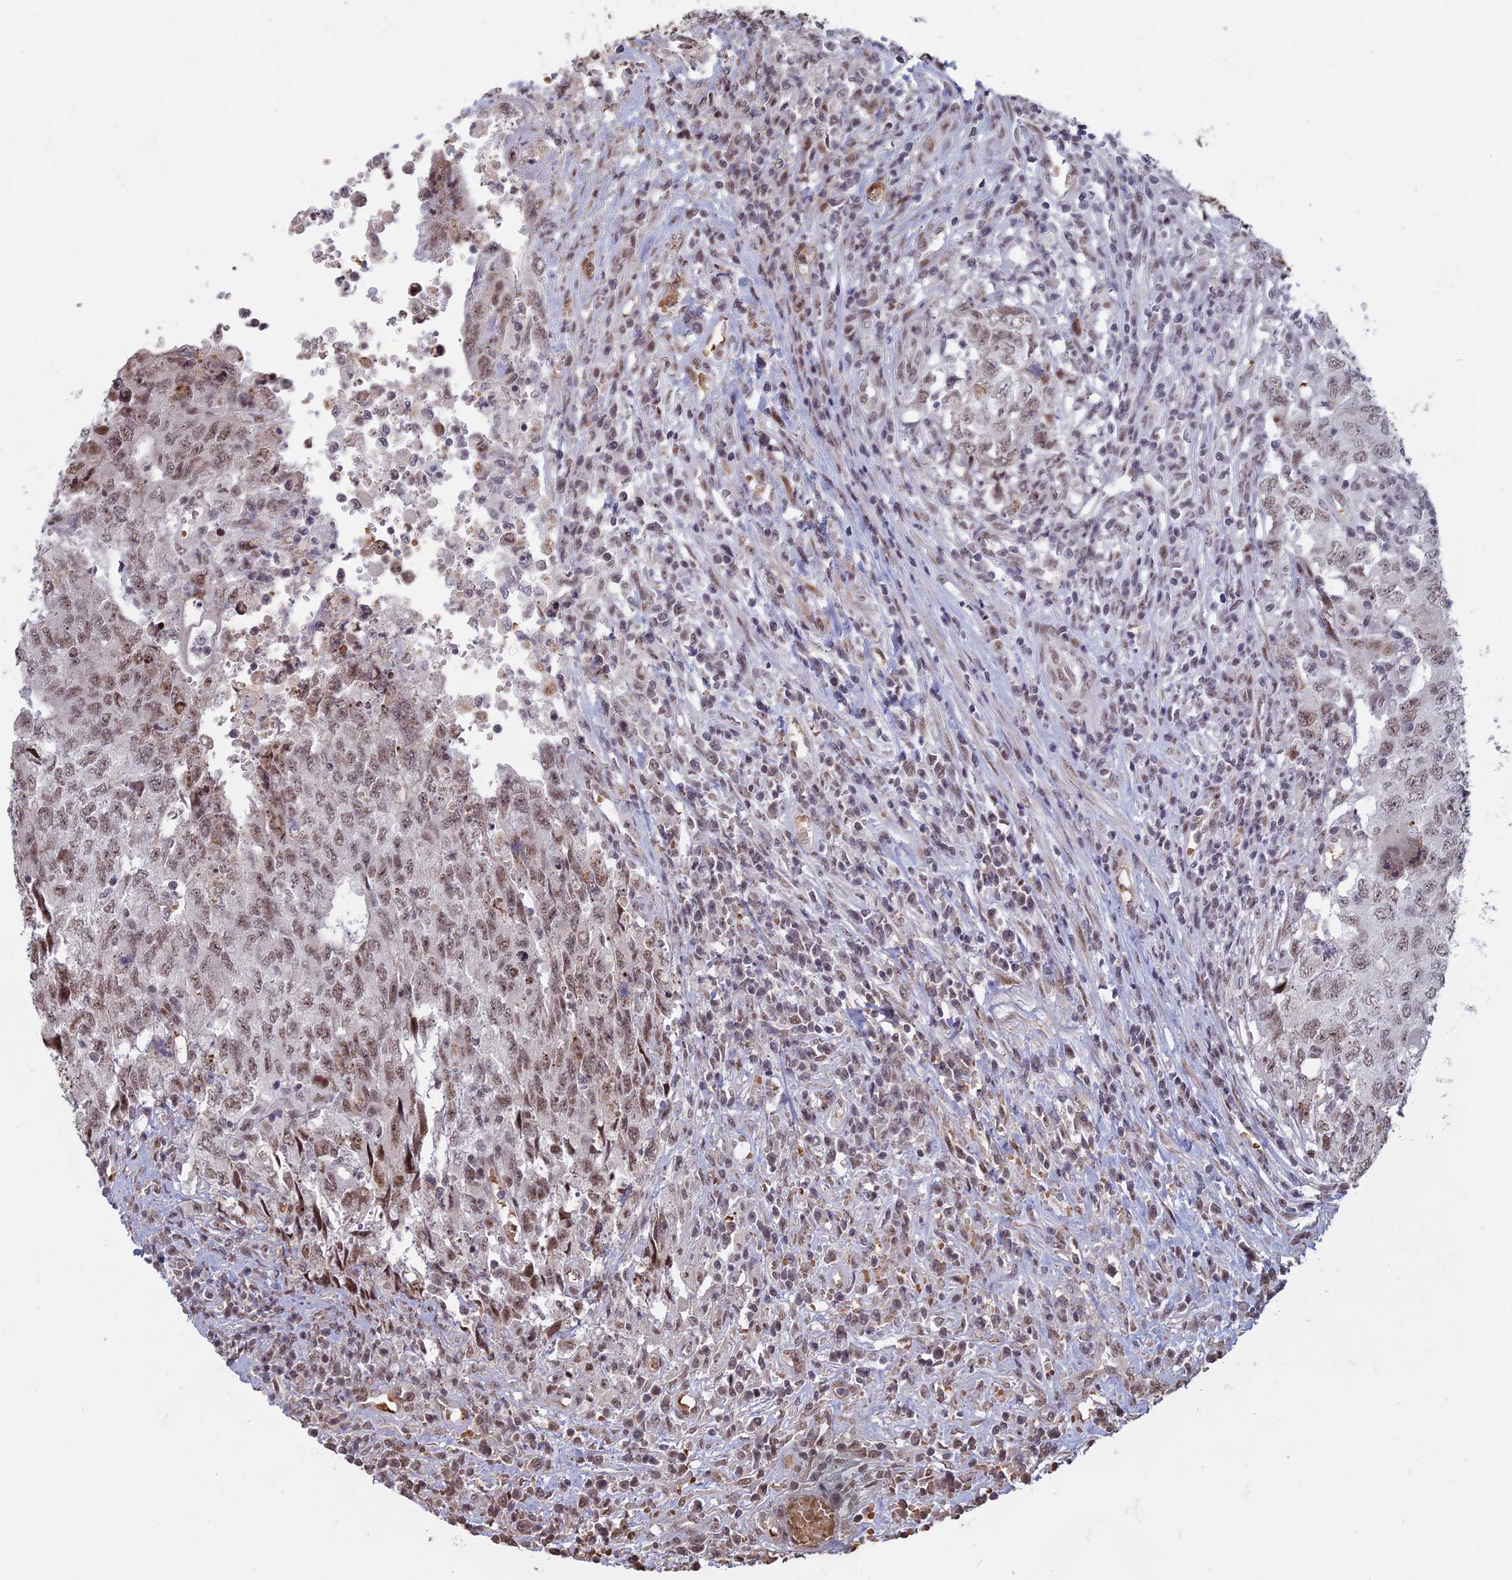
{"staining": {"intensity": "moderate", "quantity": ">75%", "location": "nuclear"}, "tissue": "testis cancer", "cell_type": "Tumor cells", "image_type": "cancer", "snomed": [{"axis": "morphology", "description": "Carcinoma, Embryonal, NOS"}, {"axis": "topography", "description": "Testis"}], "caption": "A photomicrograph showing moderate nuclear expression in about >75% of tumor cells in embryonal carcinoma (testis), as visualized by brown immunohistochemical staining.", "gene": "MFAP1", "patient": {"sex": "male", "age": 34}}